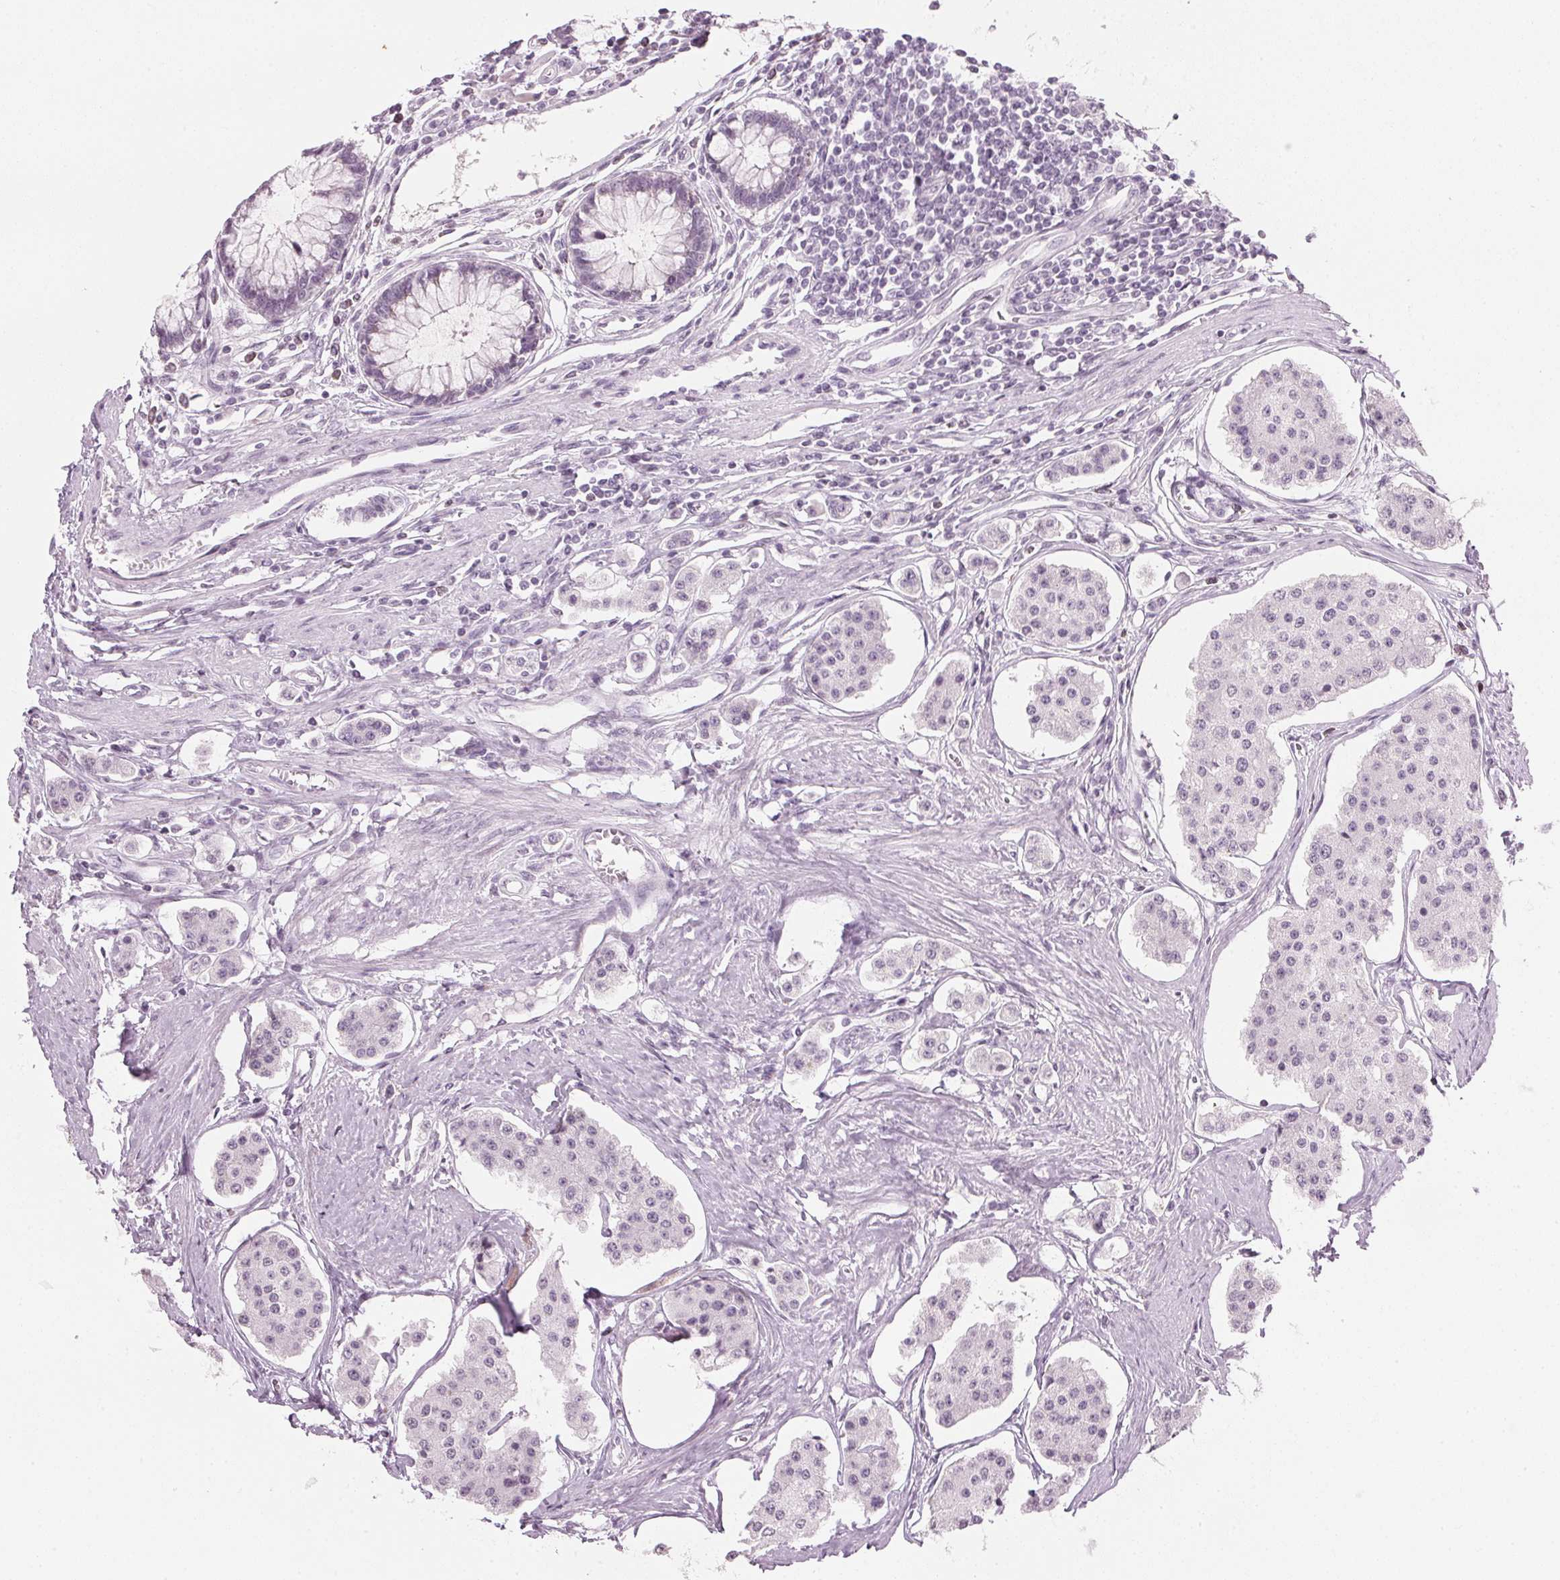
{"staining": {"intensity": "negative", "quantity": "none", "location": "none"}, "tissue": "carcinoid", "cell_type": "Tumor cells", "image_type": "cancer", "snomed": [{"axis": "morphology", "description": "Carcinoid, malignant, NOS"}, {"axis": "topography", "description": "Small intestine"}], "caption": "An IHC micrograph of carcinoid is shown. There is no staining in tumor cells of carcinoid.", "gene": "SFRP4", "patient": {"sex": "female", "age": 65}}